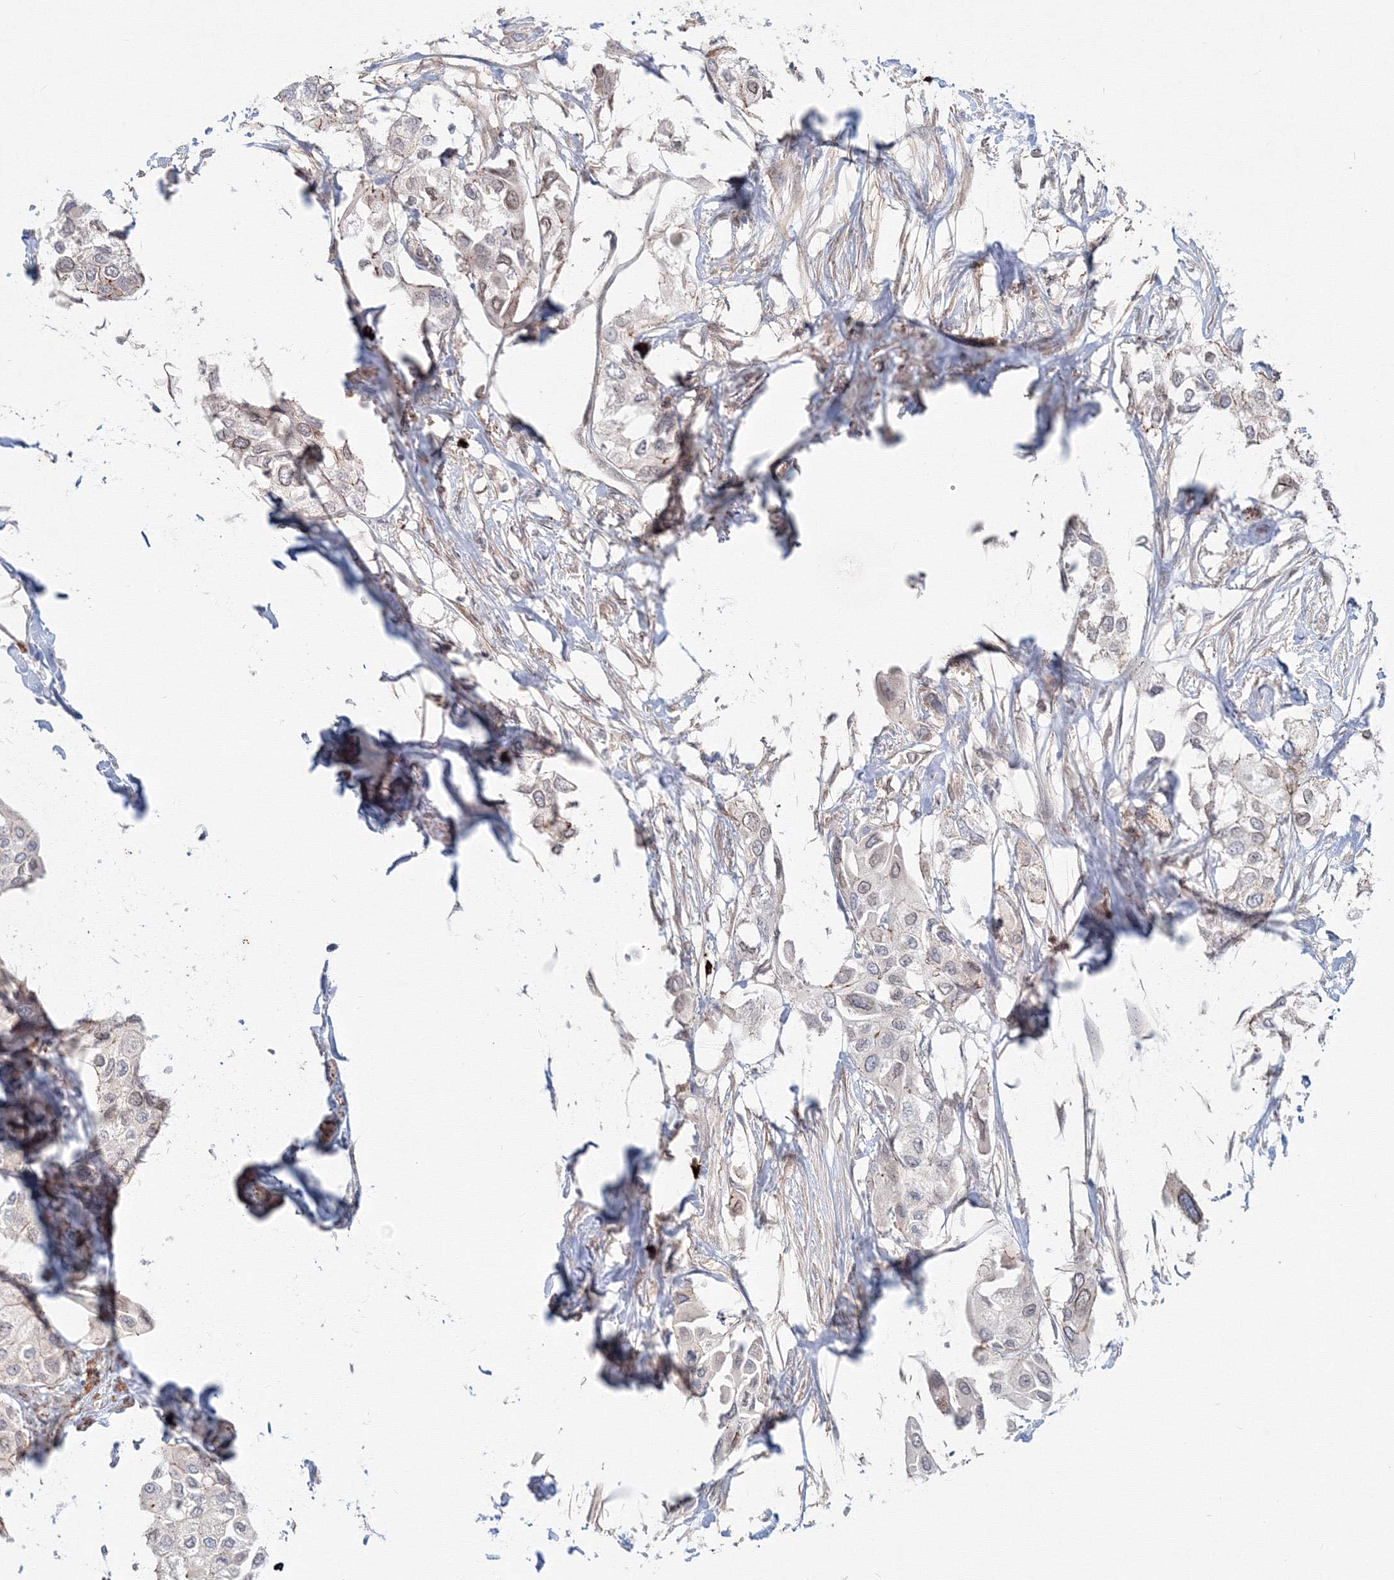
{"staining": {"intensity": "weak", "quantity": "<25%", "location": "nuclear"}, "tissue": "urothelial cancer", "cell_type": "Tumor cells", "image_type": "cancer", "snomed": [{"axis": "morphology", "description": "Urothelial carcinoma, High grade"}, {"axis": "topography", "description": "Urinary bladder"}], "caption": "Tumor cells show no significant positivity in urothelial carcinoma (high-grade). (Stains: DAB (3,3'-diaminobenzidine) immunohistochemistry (IHC) with hematoxylin counter stain, Microscopy: brightfield microscopy at high magnification).", "gene": "SH3PXD2A", "patient": {"sex": "male", "age": 64}}